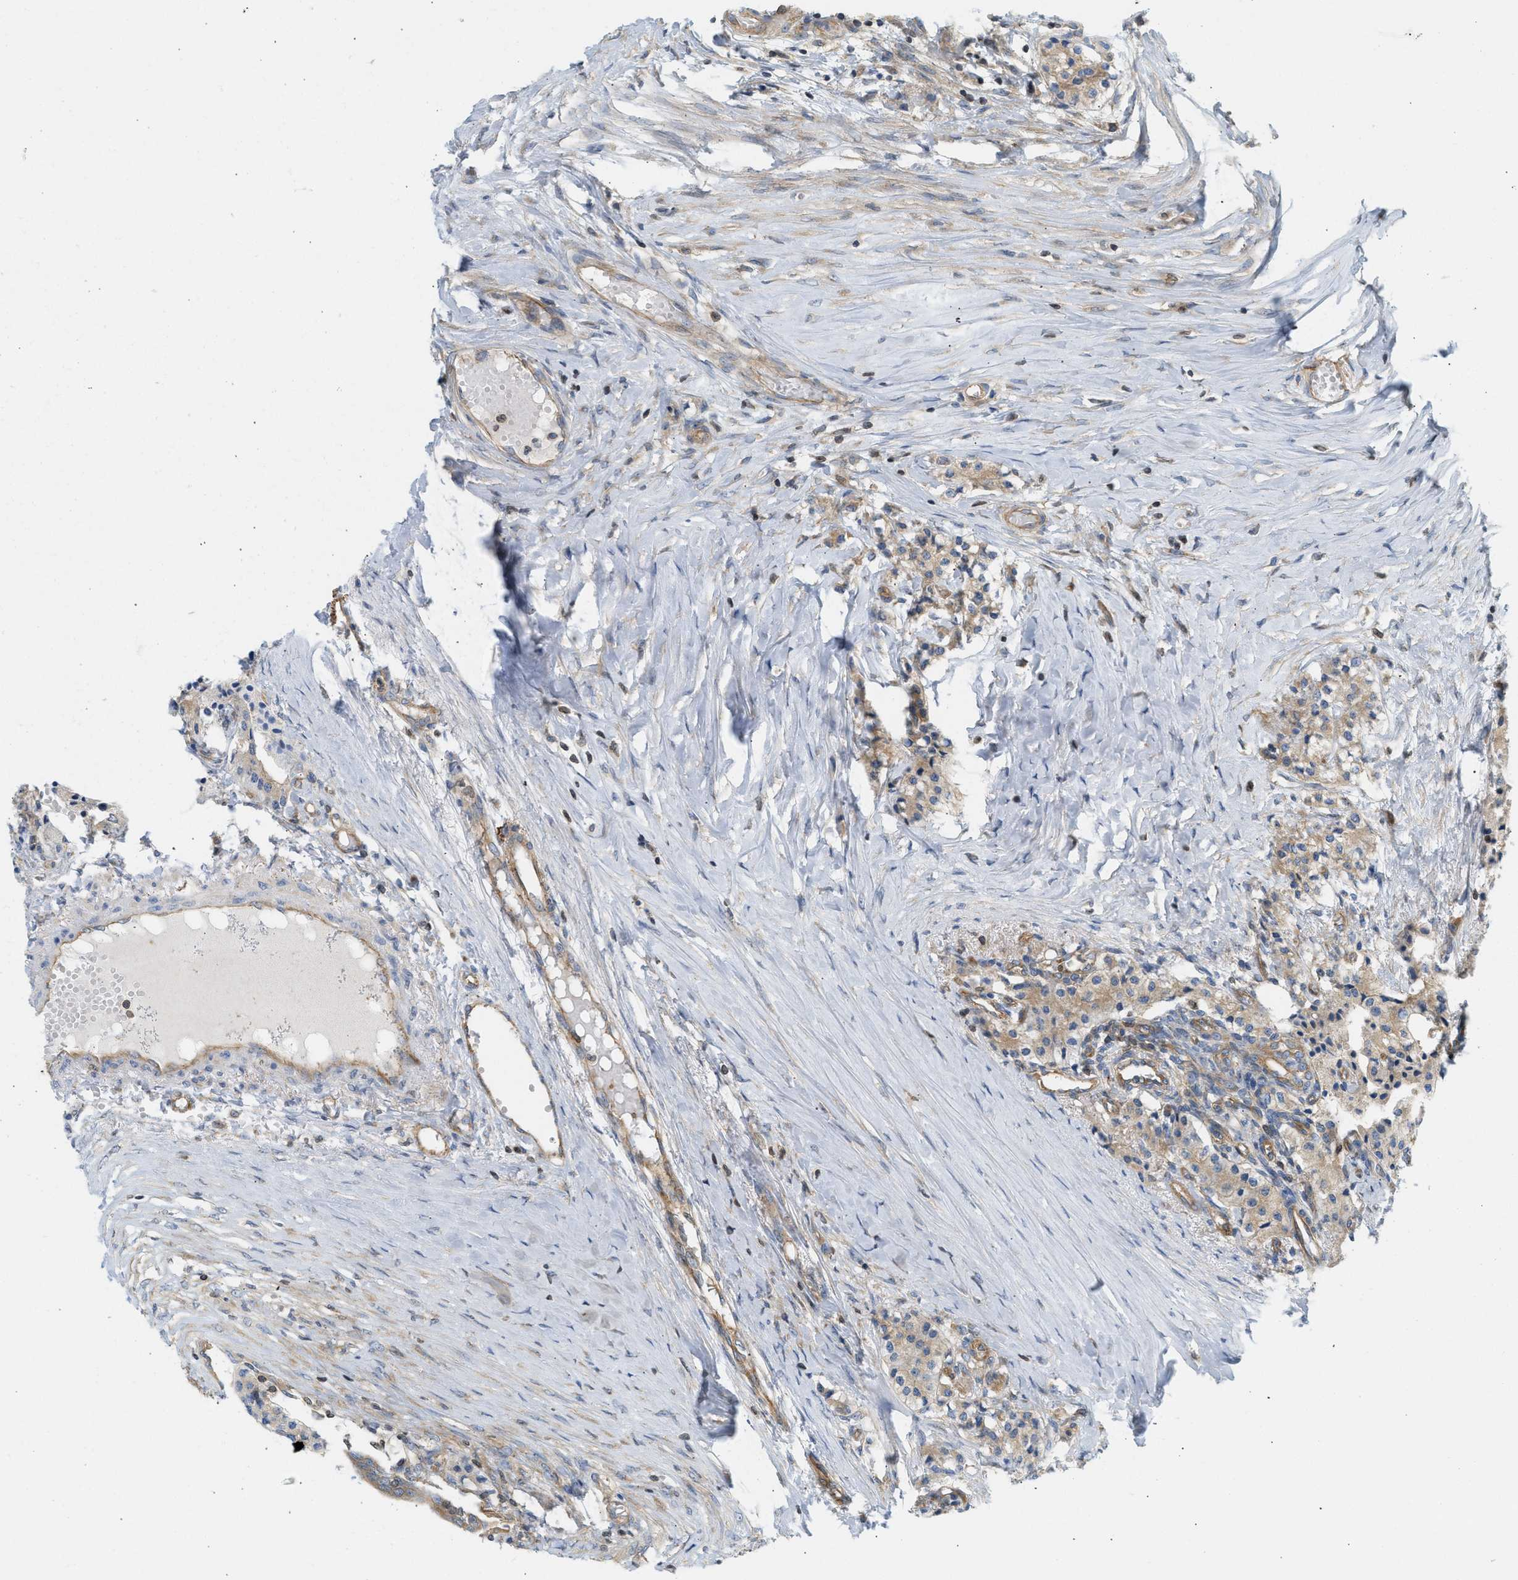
{"staining": {"intensity": "weak", "quantity": "25%-75%", "location": "cytoplasmic/membranous"}, "tissue": "carcinoid", "cell_type": "Tumor cells", "image_type": "cancer", "snomed": [{"axis": "morphology", "description": "Carcinoid, malignant, NOS"}, {"axis": "topography", "description": "Colon"}], "caption": "Immunohistochemical staining of malignant carcinoid displays weak cytoplasmic/membranous protein expression in approximately 25%-75% of tumor cells.", "gene": "STRN", "patient": {"sex": "female", "age": 52}}